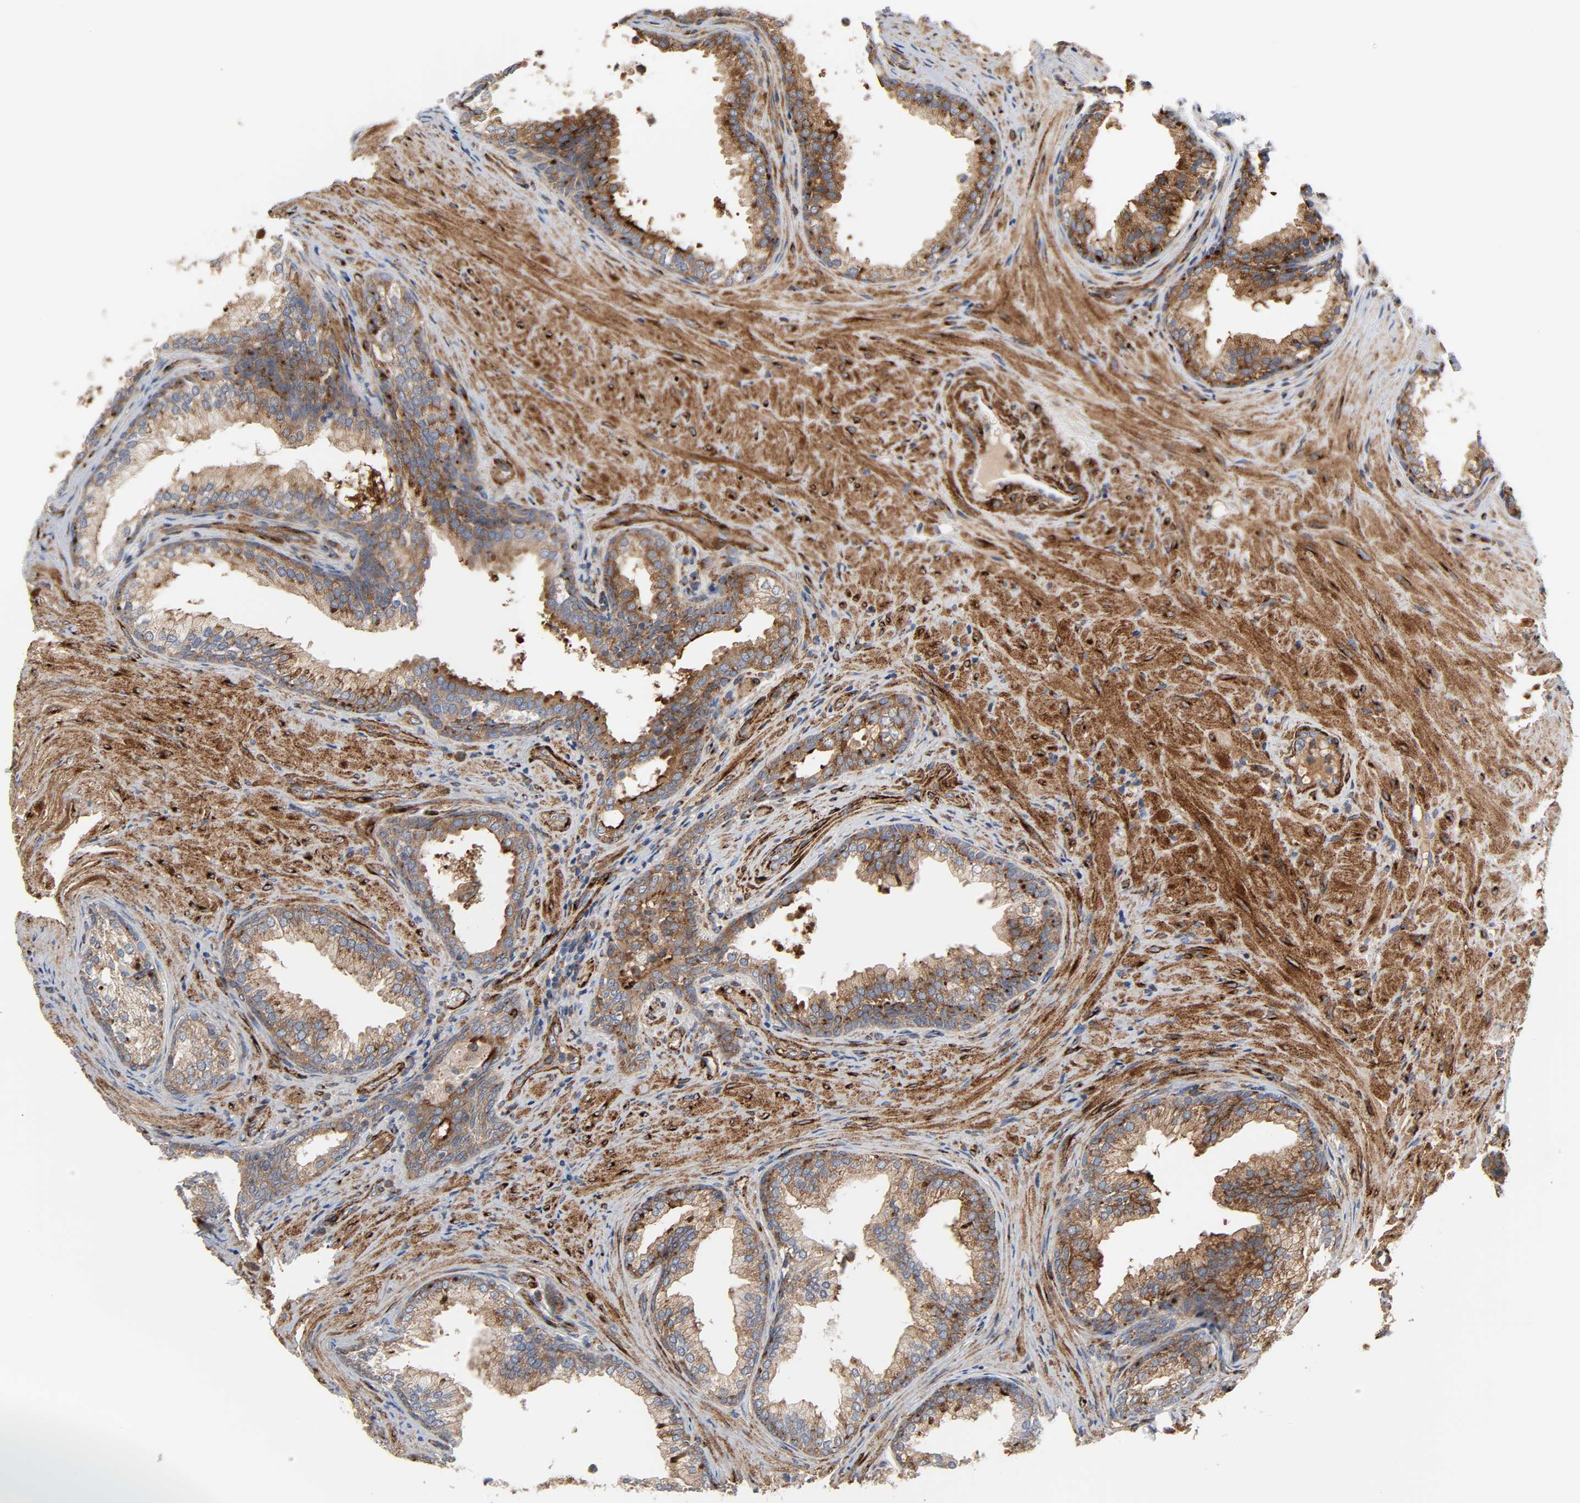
{"staining": {"intensity": "moderate", "quantity": "25%-75%", "location": "cytoplasmic/membranous"}, "tissue": "prostate", "cell_type": "Glandular cells", "image_type": "normal", "snomed": [{"axis": "morphology", "description": "Normal tissue, NOS"}, {"axis": "topography", "description": "Prostate"}], "caption": "Protein staining of normal prostate exhibits moderate cytoplasmic/membranous staining in about 25%-75% of glandular cells. (brown staining indicates protein expression, while blue staining denotes nuclei).", "gene": "ARHGAP1", "patient": {"sex": "male", "age": 76}}